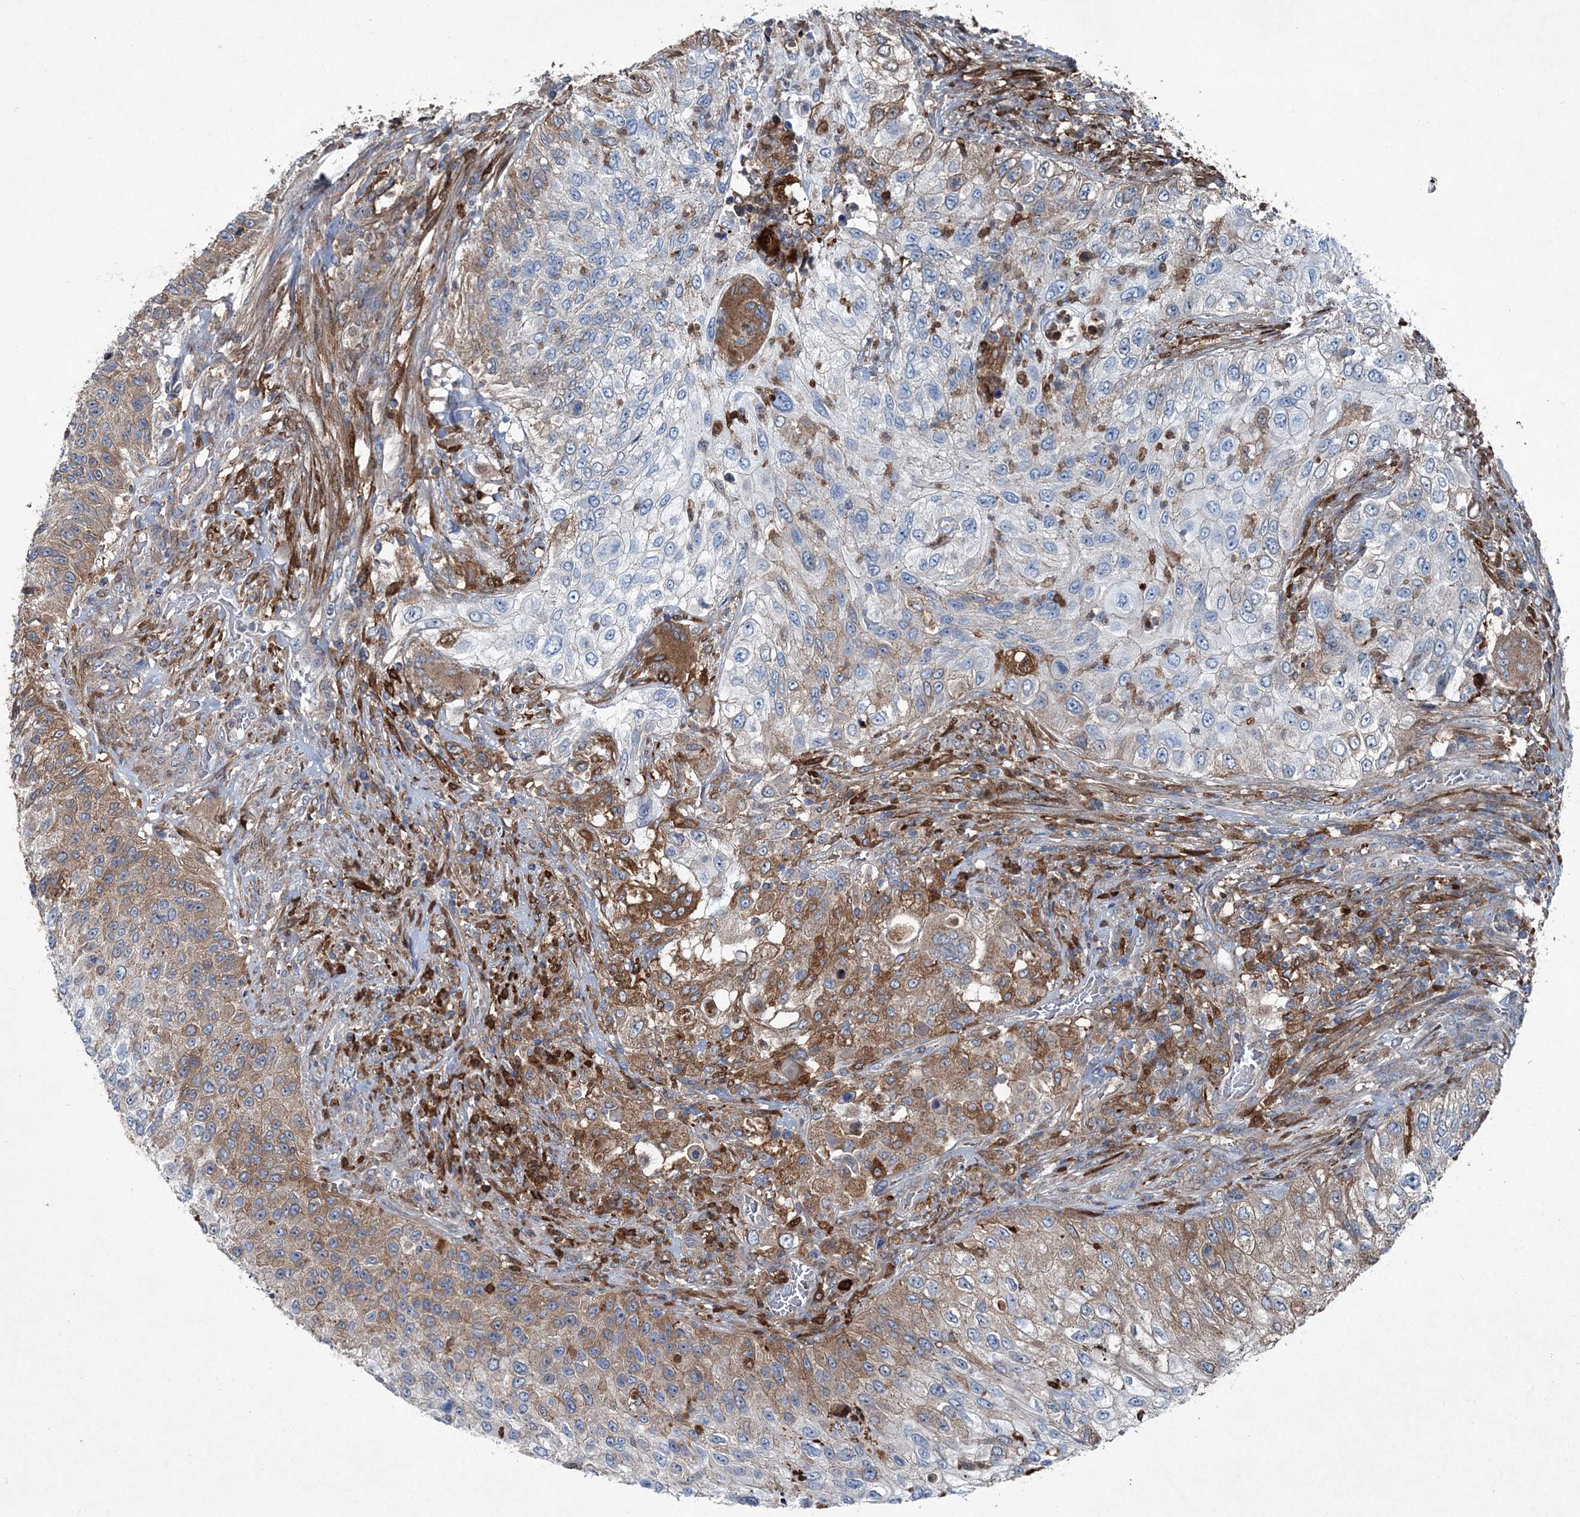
{"staining": {"intensity": "moderate", "quantity": "25%-75%", "location": "cytoplasmic/membranous"}, "tissue": "urothelial cancer", "cell_type": "Tumor cells", "image_type": "cancer", "snomed": [{"axis": "morphology", "description": "Urothelial carcinoma, High grade"}, {"axis": "topography", "description": "Urinary bladder"}], "caption": "Urothelial cancer tissue shows moderate cytoplasmic/membranous staining in approximately 25%-75% of tumor cells", "gene": "SPOPL", "patient": {"sex": "female", "age": 60}}